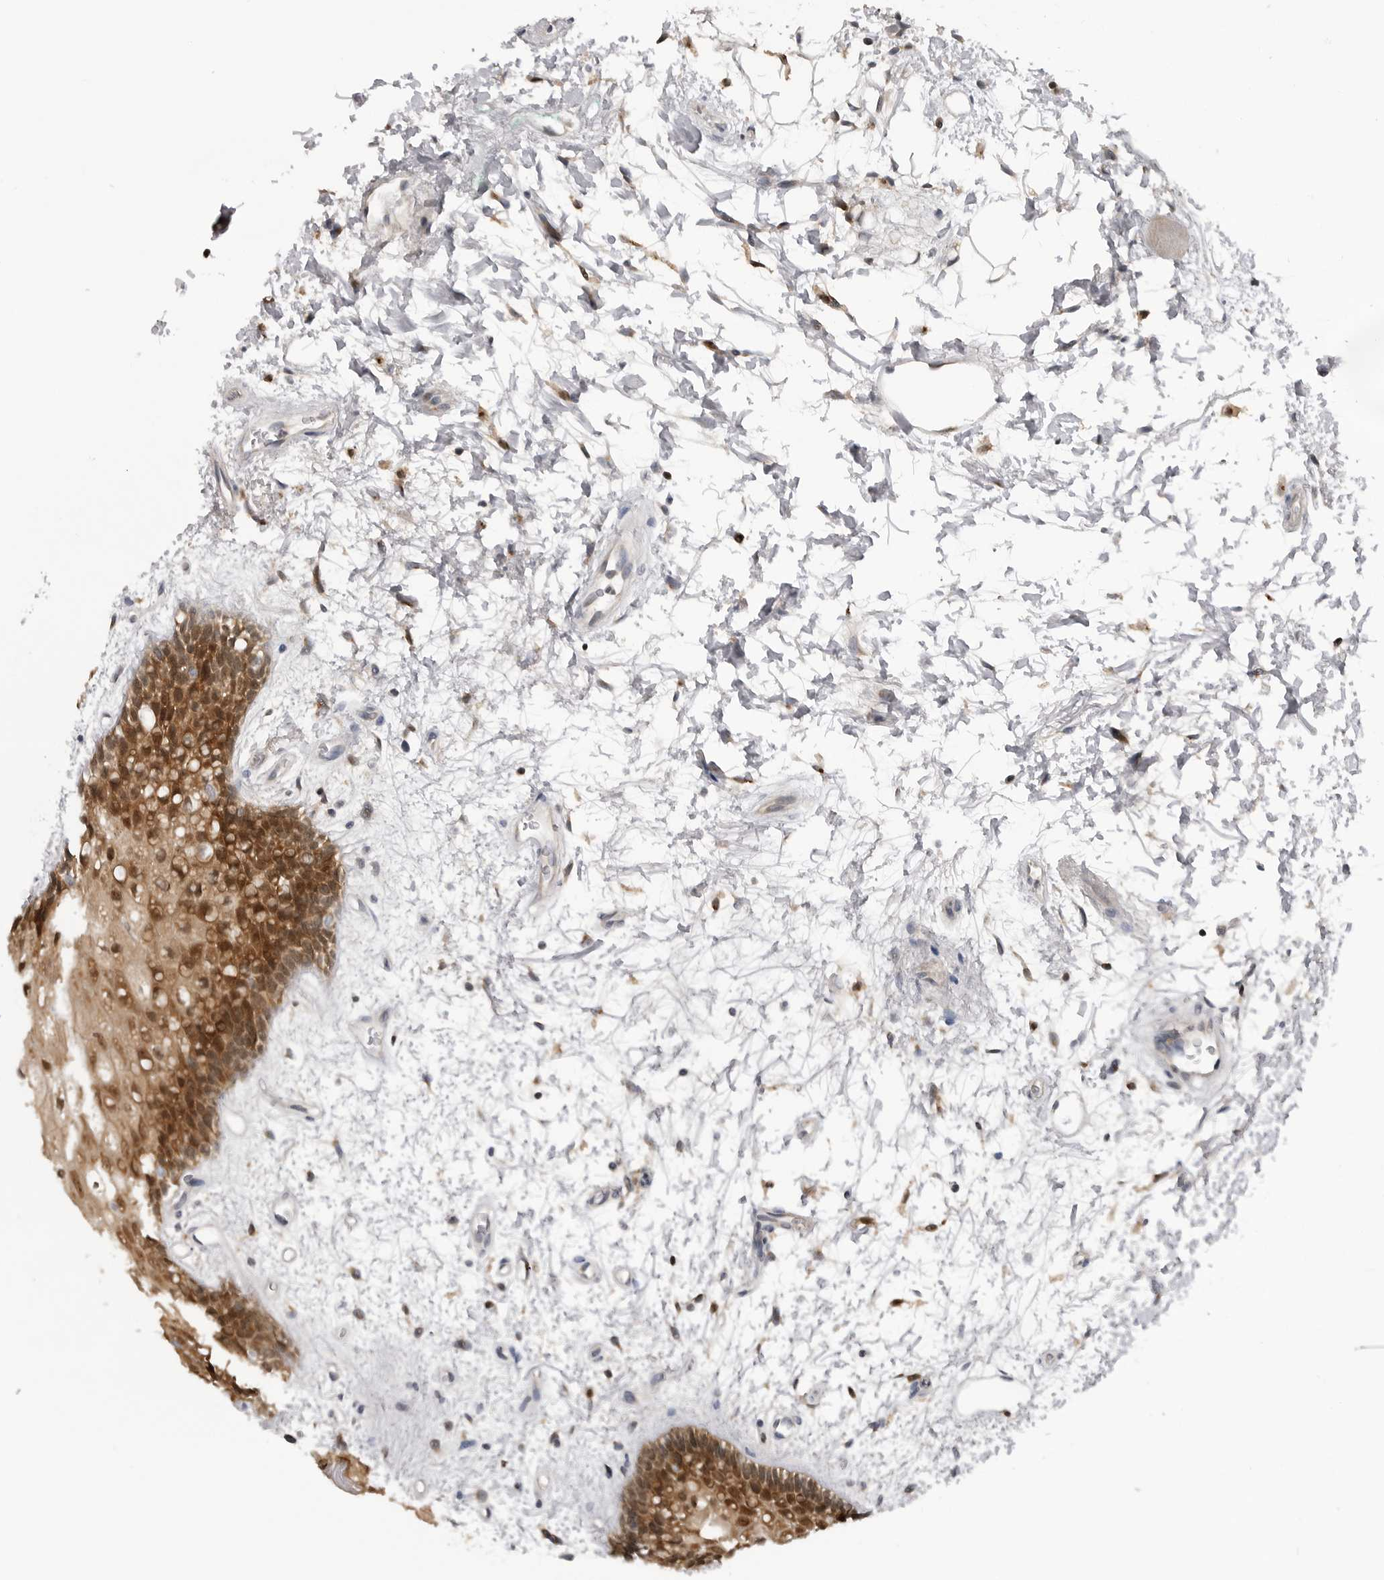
{"staining": {"intensity": "moderate", "quantity": ">75%", "location": "cytoplasmic/membranous,nuclear"}, "tissue": "oral mucosa", "cell_type": "Squamous epithelial cells", "image_type": "normal", "snomed": [{"axis": "morphology", "description": "Normal tissue, NOS"}, {"axis": "topography", "description": "Skeletal muscle"}, {"axis": "topography", "description": "Oral tissue"}, {"axis": "topography", "description": "Peripheral nerve tissue"}], "caption": "Immunohistochemistry (DAB) staining of normal oral mucosa displays moderate cytoplasmic/membranous,nuclear protein positivity in about >75% of squamous epithelial cells.", "gene": "MAPK13", "patient": {"sex": "female", "age": 84}}